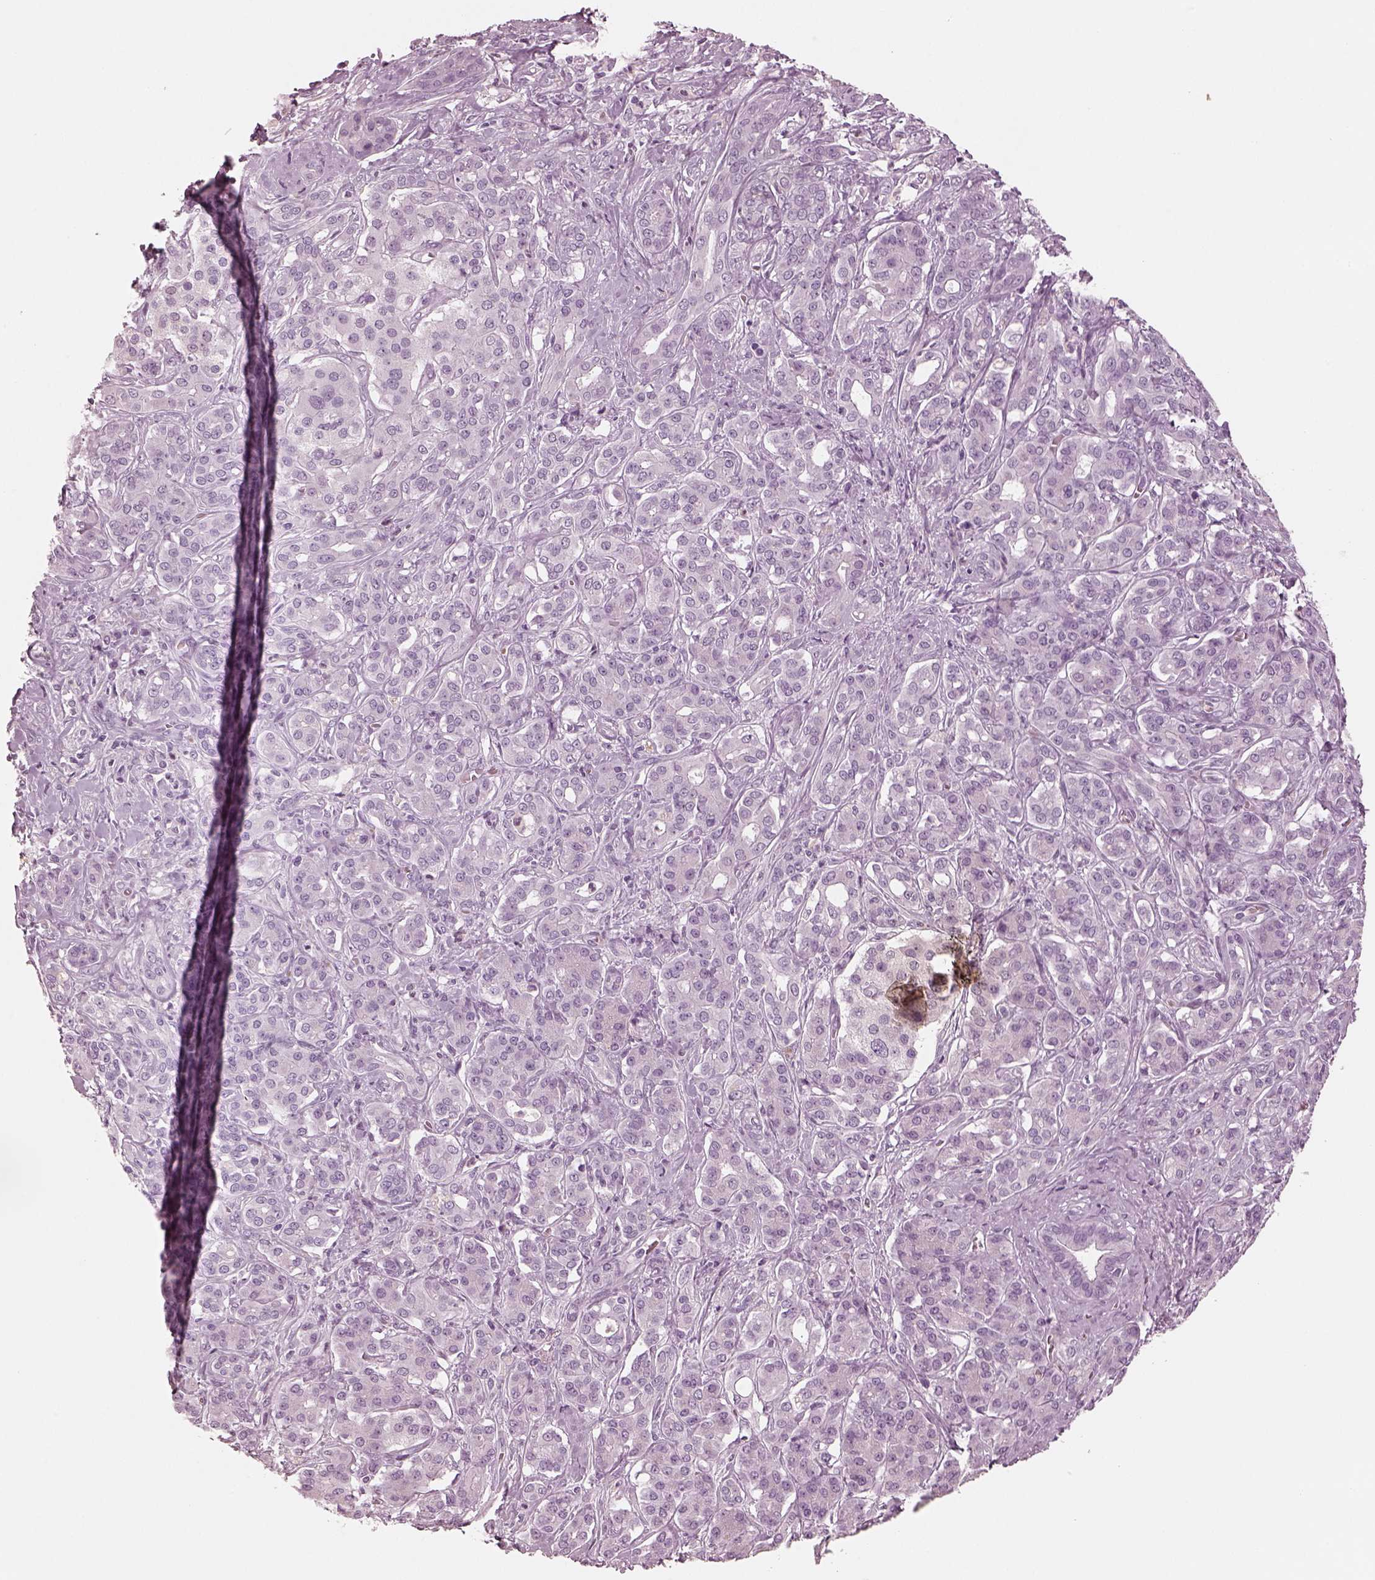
{"staining": {"intensity": "negative", "quantity": "none", "location": "none"}, "tissue": "pancreatic cancer", "cell_type": "Tumor cells", "image_type": "cancer", "snomed": [{"axis": "morphology", "description": "Normal tissue, NOS"}, {"axis": "morphology", "description": "Inflammation, NOS"}, {"axis": "morphology", "description": "Adenocarcinoma, NOS"}, {"axis": "topography", "description": "Pancreas"}], "caption": "High power microscopy image of an immunohistochemistry photomicrograph of pancreatic cancer (adenocarcinoma), revealing no significant positivity in tumor cells. (DAB IHC with hematoxylin counter stain).", "gene": "CSH1", "patient": {"sex": "male", "age": 57}}